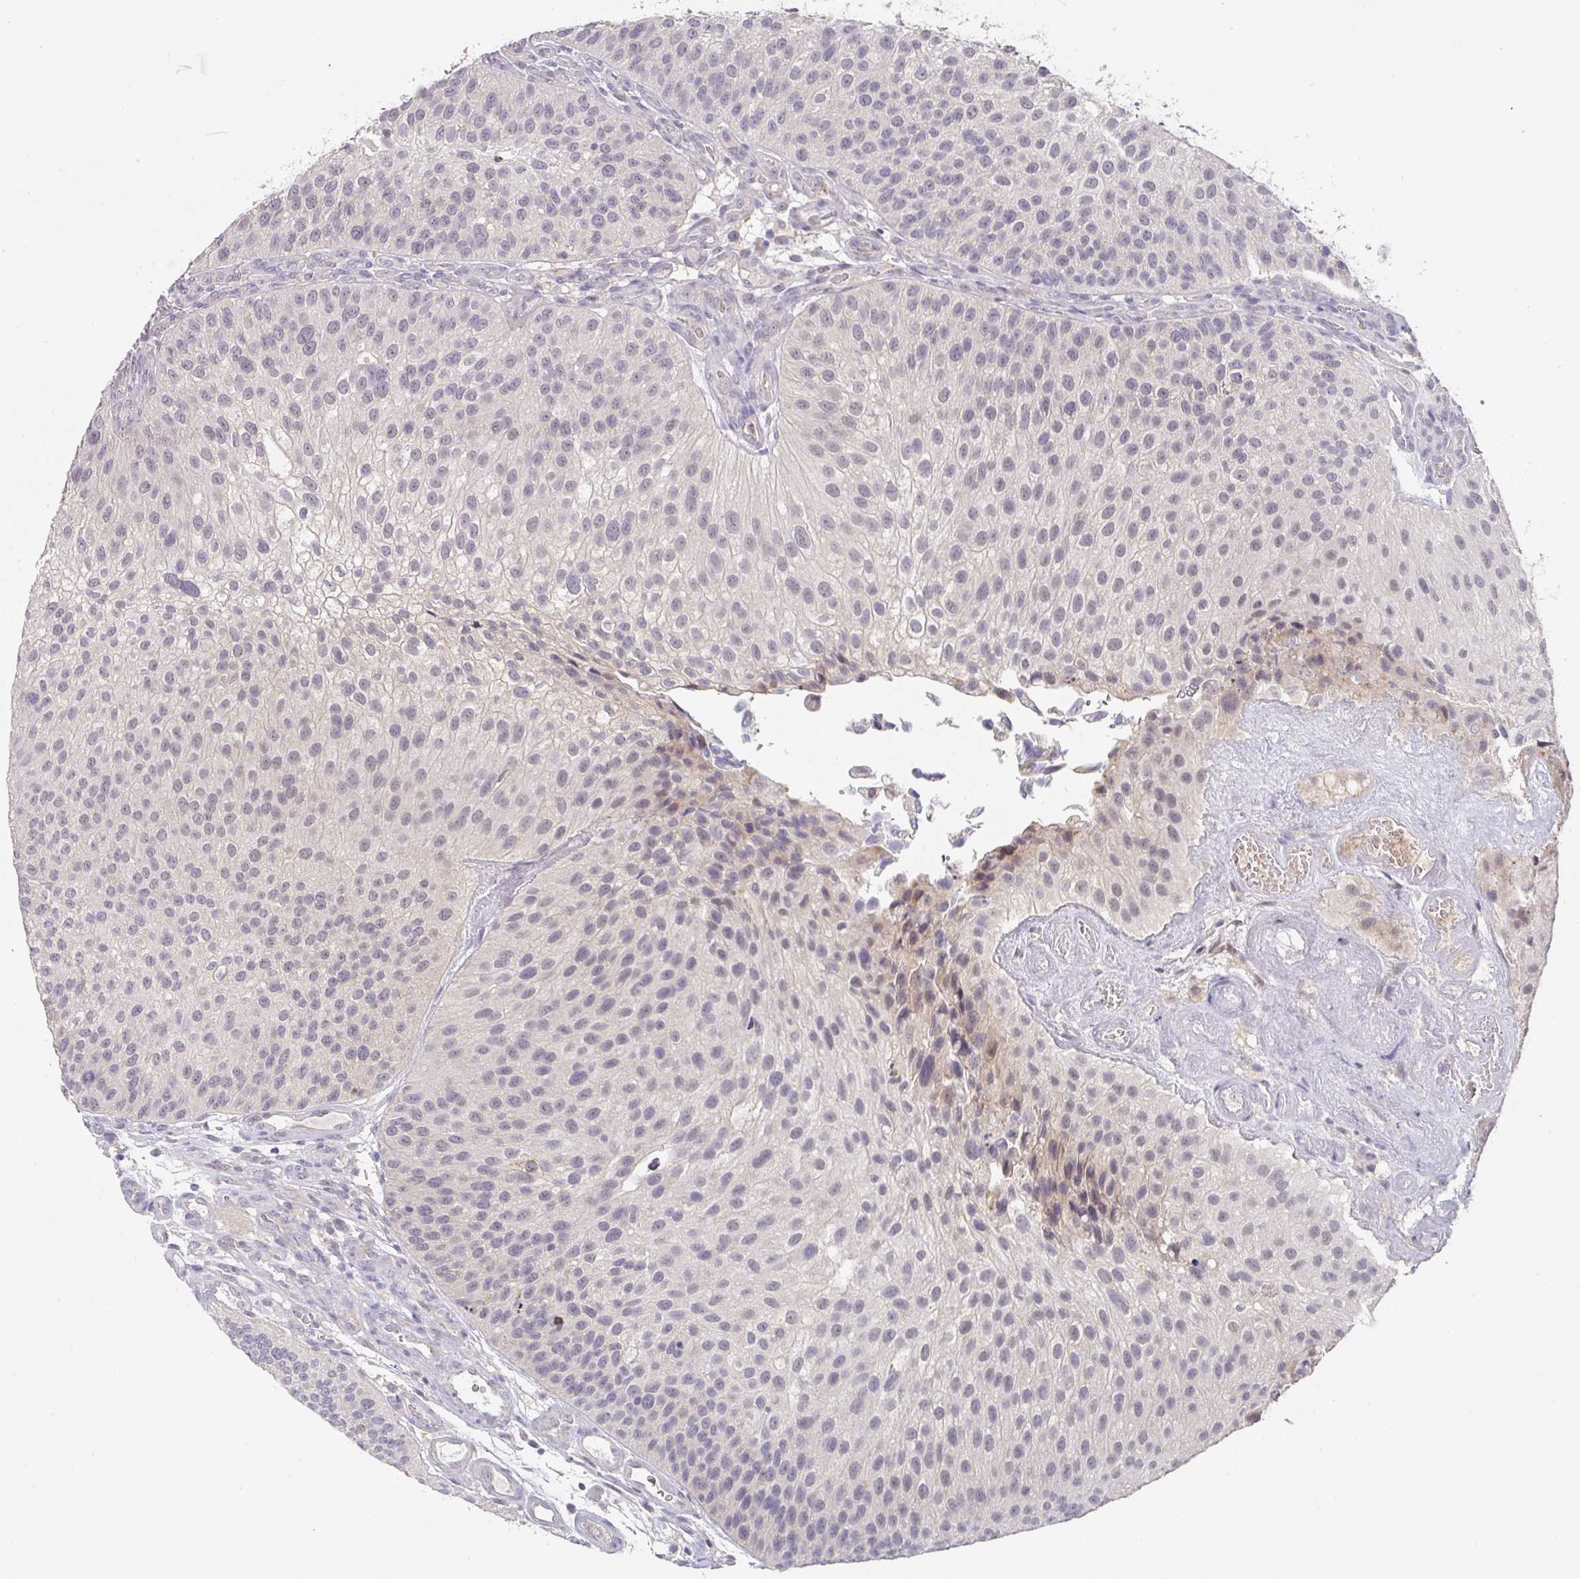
{"staining": {"intensity": "negative", "quantity": "none", "location": "none"}, "tissue": "urothelial cancer", "cell_type": "Tumor cells", "image_type": "cancer", "snomed": [{"axis": "morphology", "description": "Urothelial carcinoma, NOS"}, {"axis": "topography", "description": "Urinary bladder"}], "caption": "A high-resolution image shows immunohistochemistry staining of urothelial cancer, which shows no significant expression in tumor cells. (Brightfield microscopy of DAB (3,3'-diaminobenzidine) immunohistochemistry (IHC) at high magnification).", "gene": "FOXN4", "patient": {"sex": "male", "age": 87}}